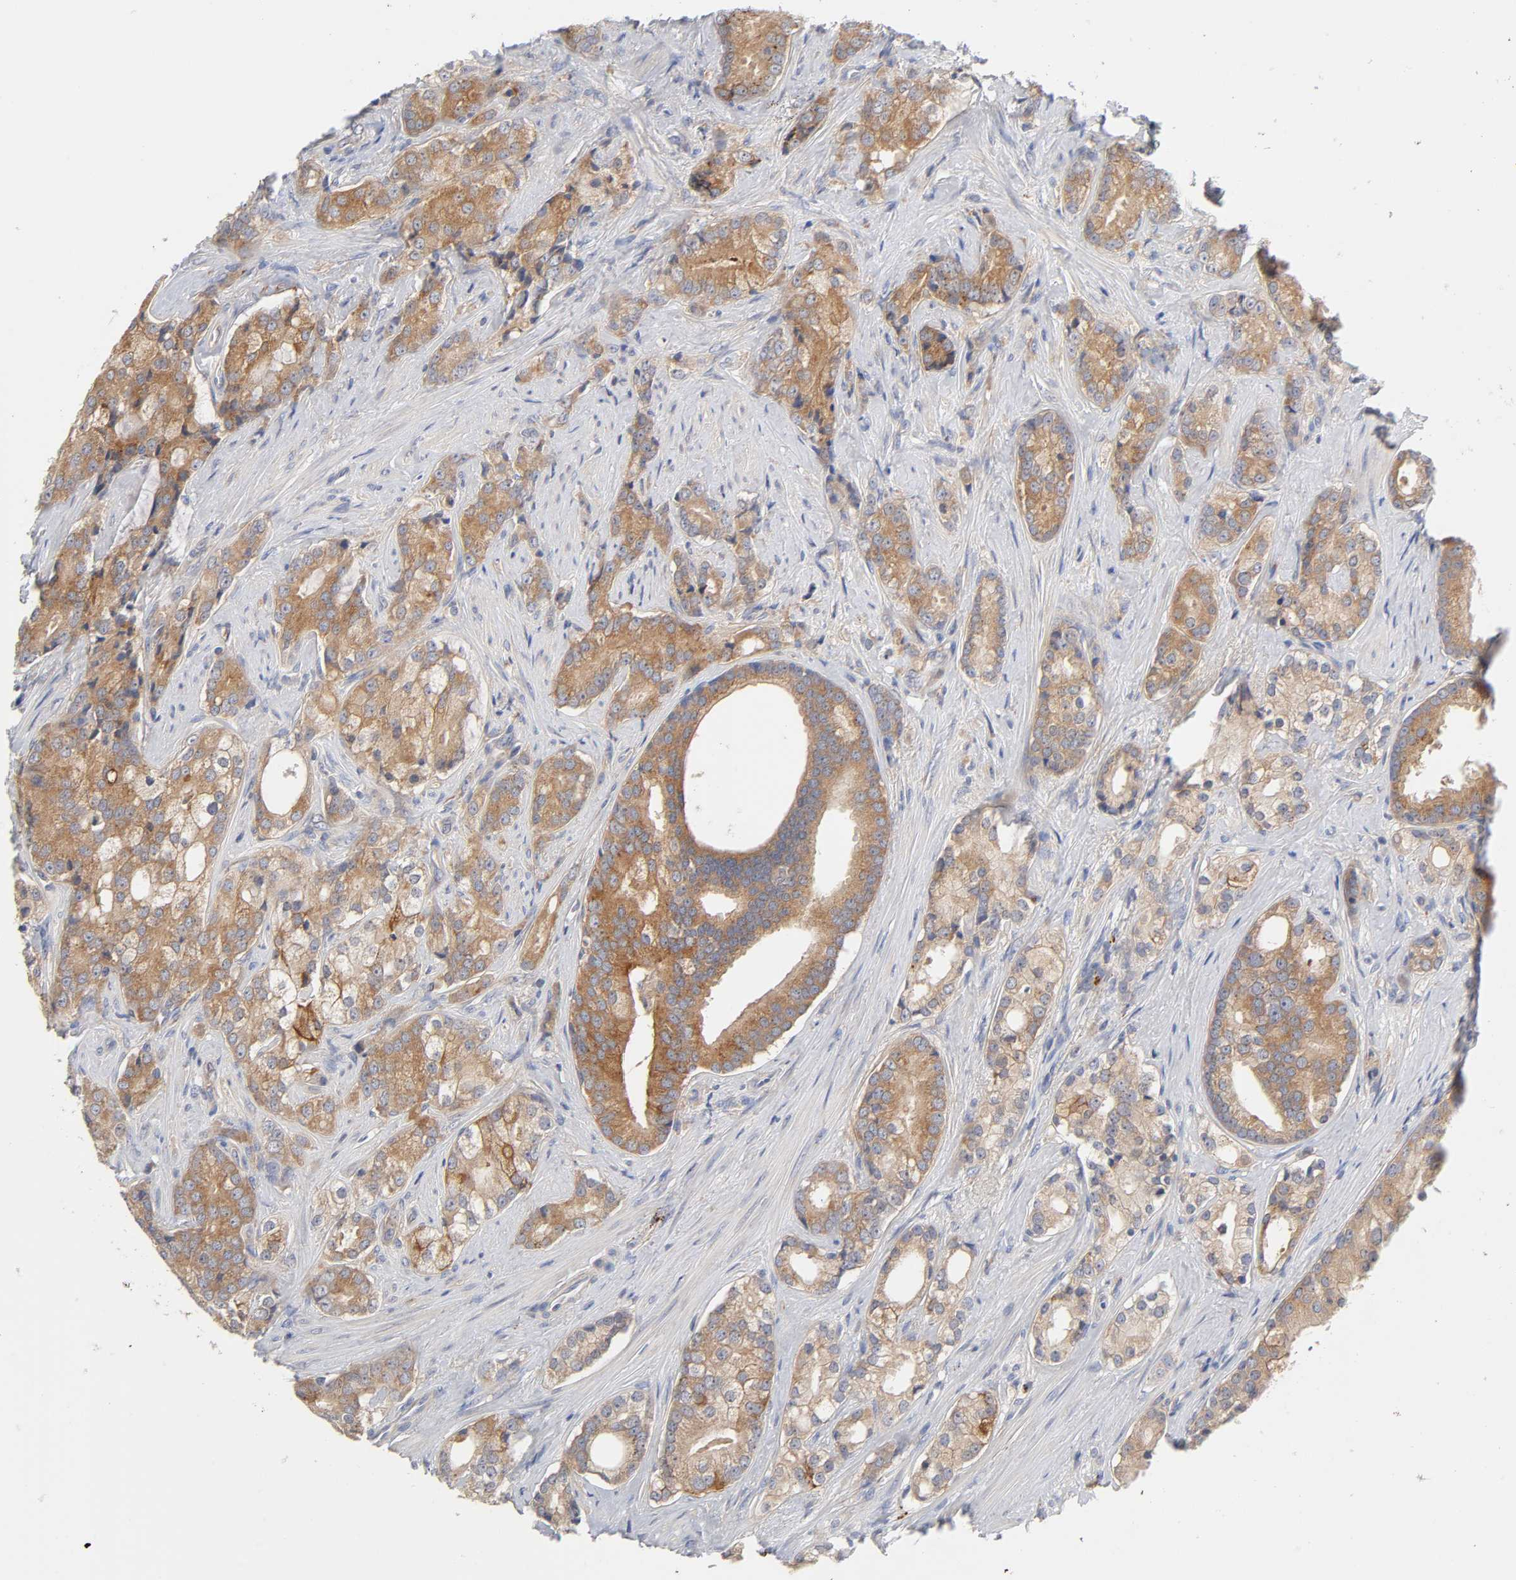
{"staining": {"intensity": "moderate", "quantity": ">75%", "location": "cytoplasmic/membranous"}, "tissue": "prostate cancer", "cell_type": "Tumor cells", "image_type": "cancer", "snomed": [{"axis": "morphology", "description": "Adenocarcinoma, Low grade"}, {"axis": "topography", "description": "Prostate"}], "caption": "The immunohistochemical stain shows moderate cytoplasmic/membranous staining in tumor cells of adenocarcinoma (low-grade) (prostate) tissue. The staining was performed using DAB (3,3'-diaminobenzidine) to visualize the protein expression in brown, while the nuclei were stained in blue with hematoxylin (Magnification: 20x).", "gene": "C17orf75", "patient": {"sex": "male", "age": 58}}